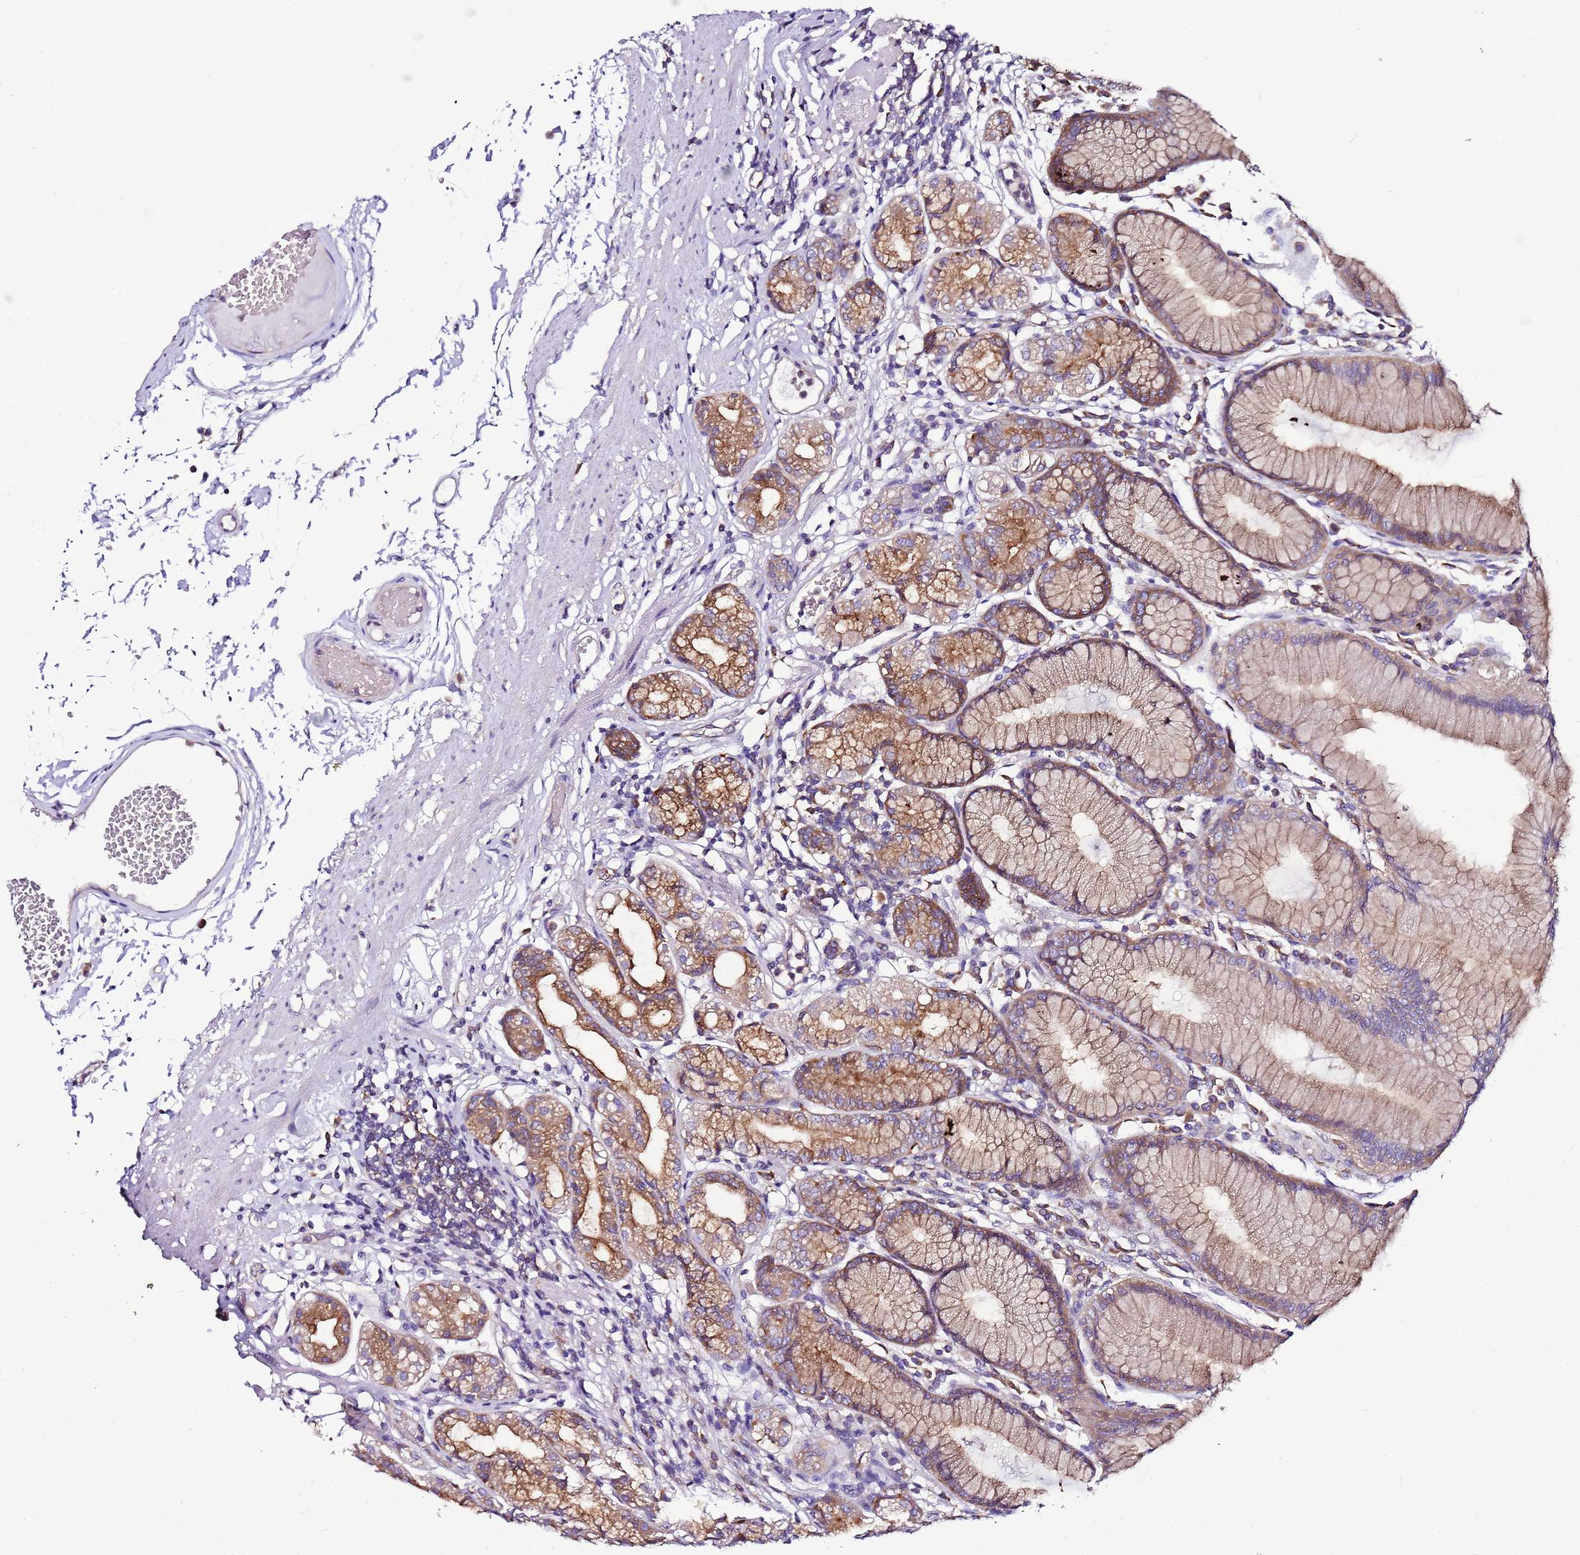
{"staining": {"intensity": "moderate", "quantity": ">75%", "location": "cytoplasmic/membranous"}, "tissue": "stomach", "cell_type": "Glandular cells", "image_type": "normal", "snomed": [{"axis": "morphology", "description": "Normal tissue, NOS"}, {"axis": "topography", "description": "Stomach"}], "caption": "Glandular cells show medium levels of moderate cytoplasmic/membranous positivity in about >75% of cells in unremarkable human stomach.", "gene": "ATXN2L", "patient": {"sex": "female", "age": 57}}